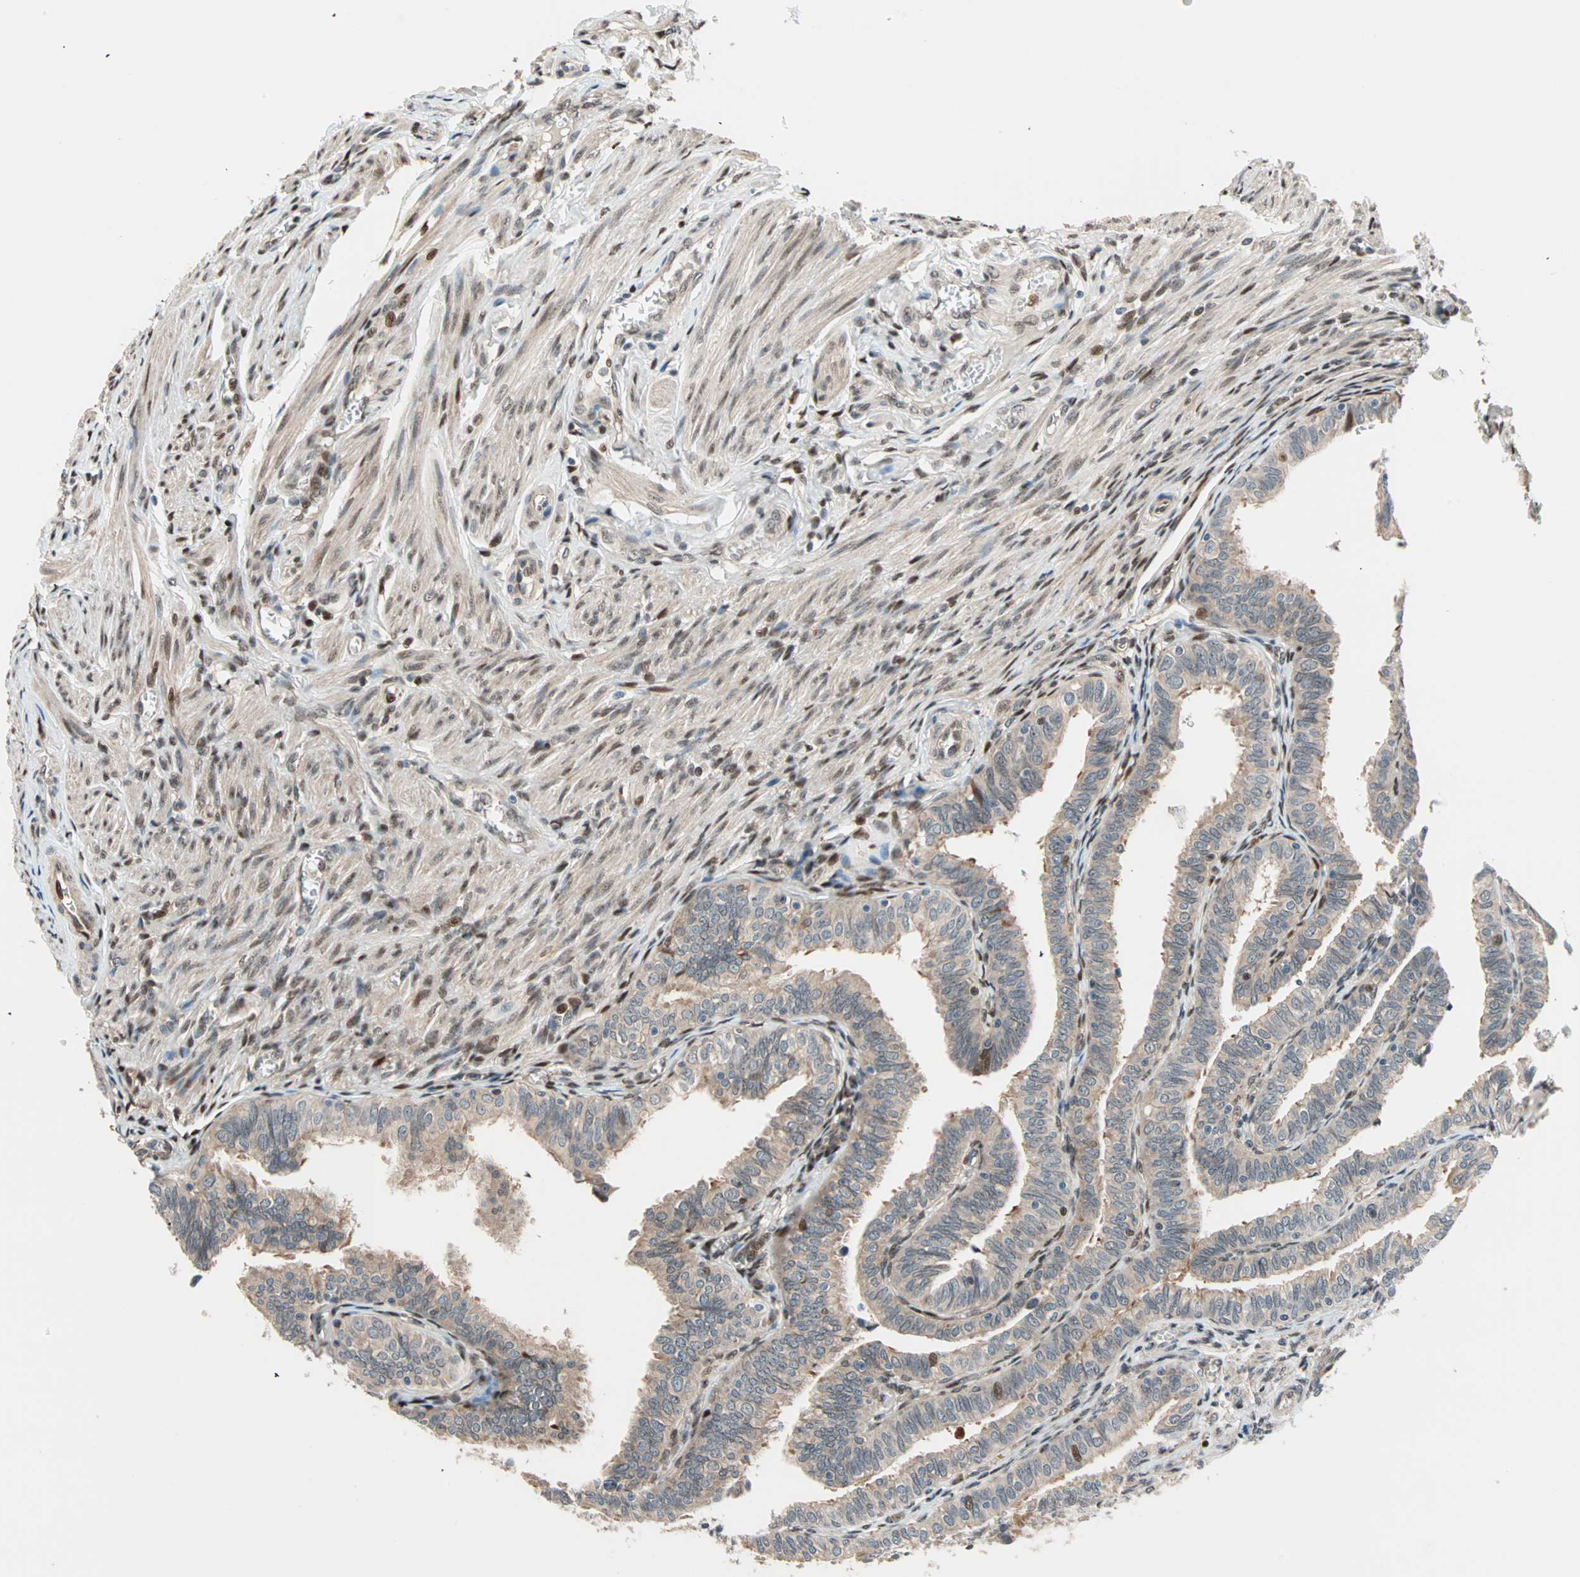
{"staining": {"intensity": "moderate", "quantity": ">75%", "location": "cytoplasmic/membranous,nuclear"}, "tissue": "fallopian tube", "cell_type": "Glandular cells", "image_type": "normal", "snomed": [{"axis": "morphology", "description": "Normal tissue, NOS"}, {"axis": "topography", "description": "Fallopian tube"}], "caption": "Glandular cells exhibit medium levels of moderate cytoplasmic/membranous,nuclear expression in approximately >75% of cells in normal human fallopian tube. The protein is shown in brown color, while the nuclei are stained blue.", "gene": "HECW1", "patient": {"sex": "female", "age": 46}}